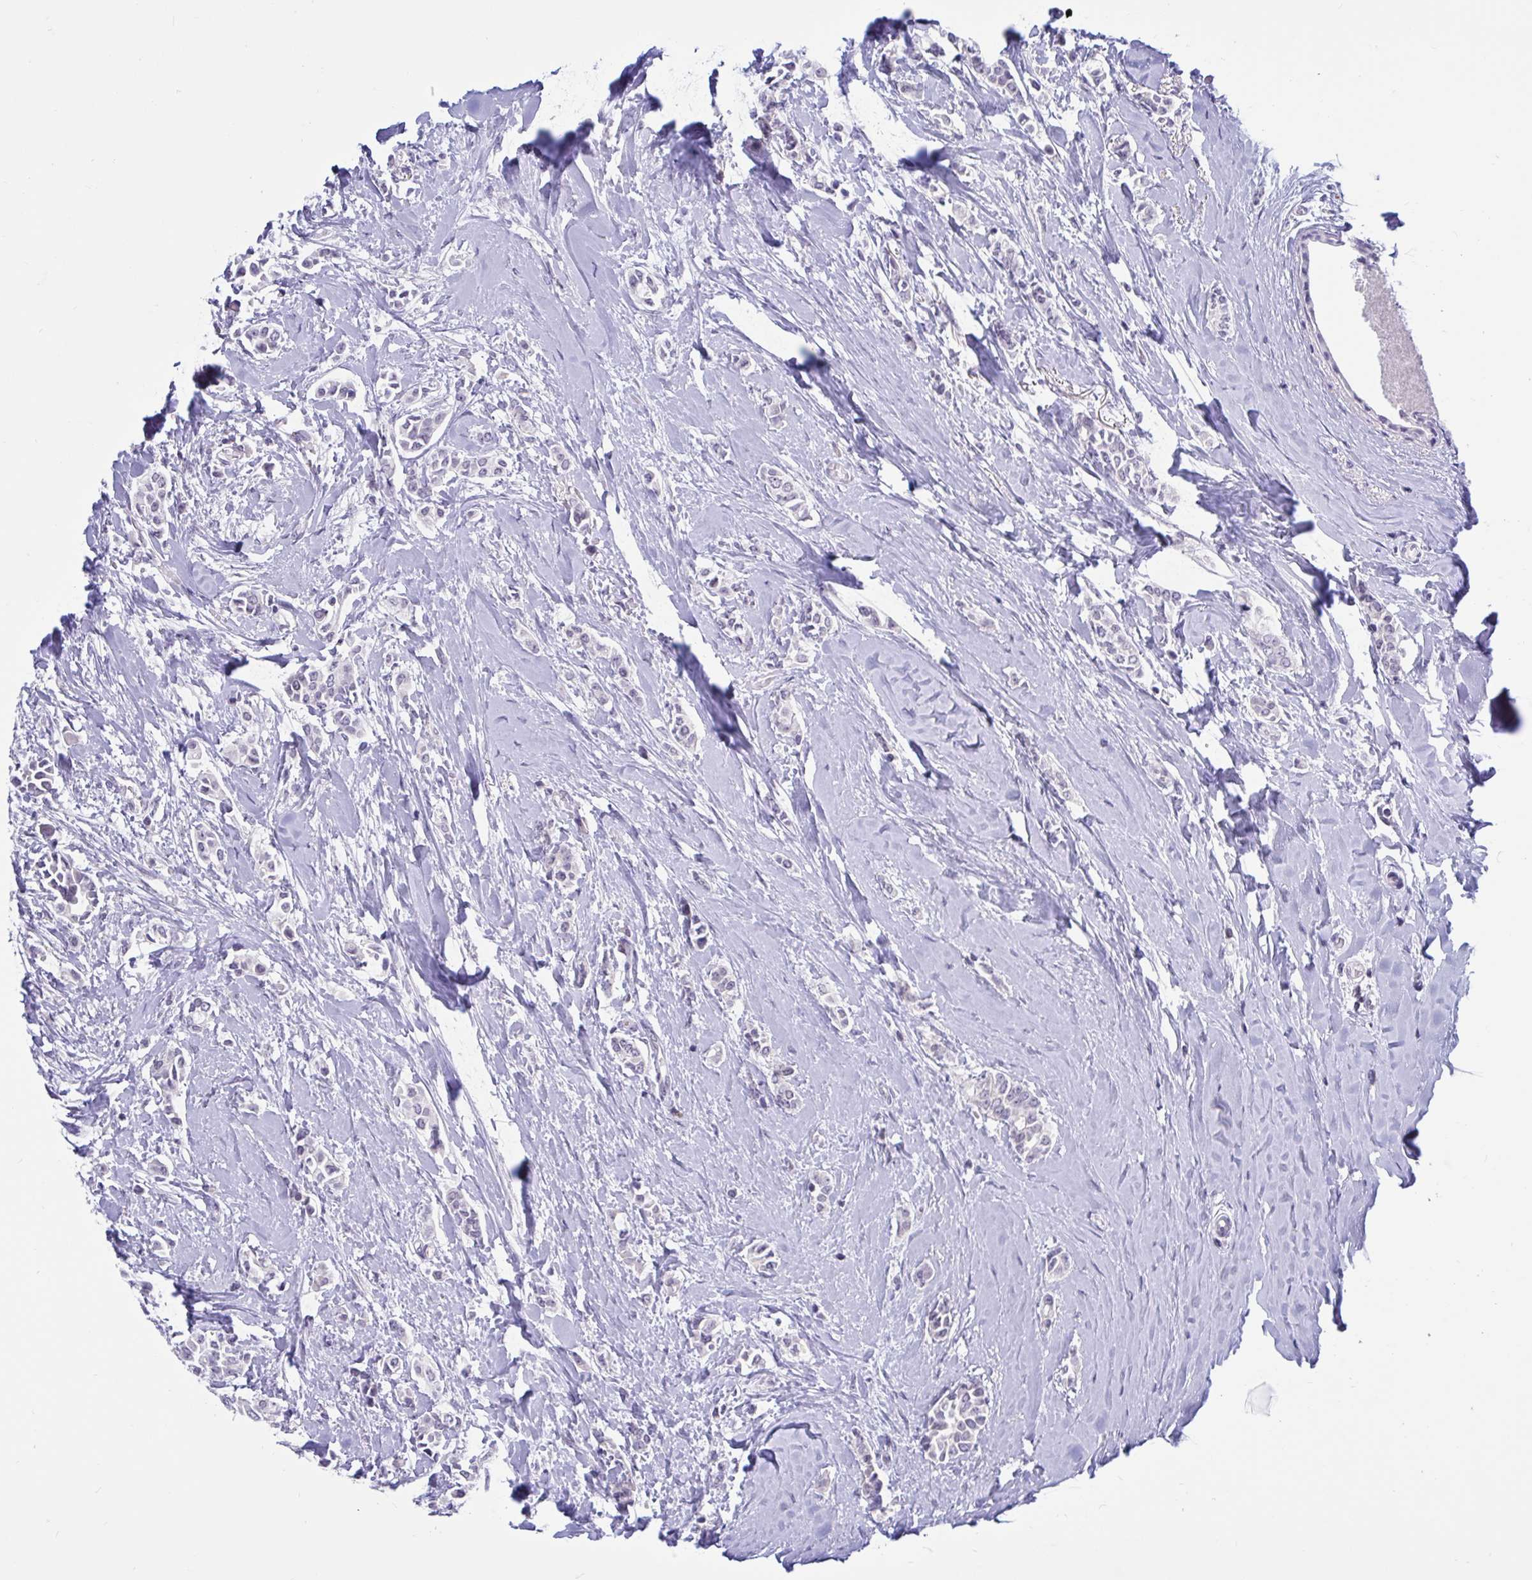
{"staining": {"intensity": "negative", "quantity": "none", "location": "none"}, "tissue": "breast cancer", "cell_type": "Tumor cells", "image_type": "cancer", "snomed": [{"axis": "morphology", "description": "Duct carcinoma"}, {"axis": "topography", "description": "Breast"}], "caption": "Immunohistochemical staining of human breast cancer (intraductal carcinoma) demonstrates no significant positivity in tumor cells.", "gene": "ARPP19", "patient": {"sex": "female", "age": 64}}